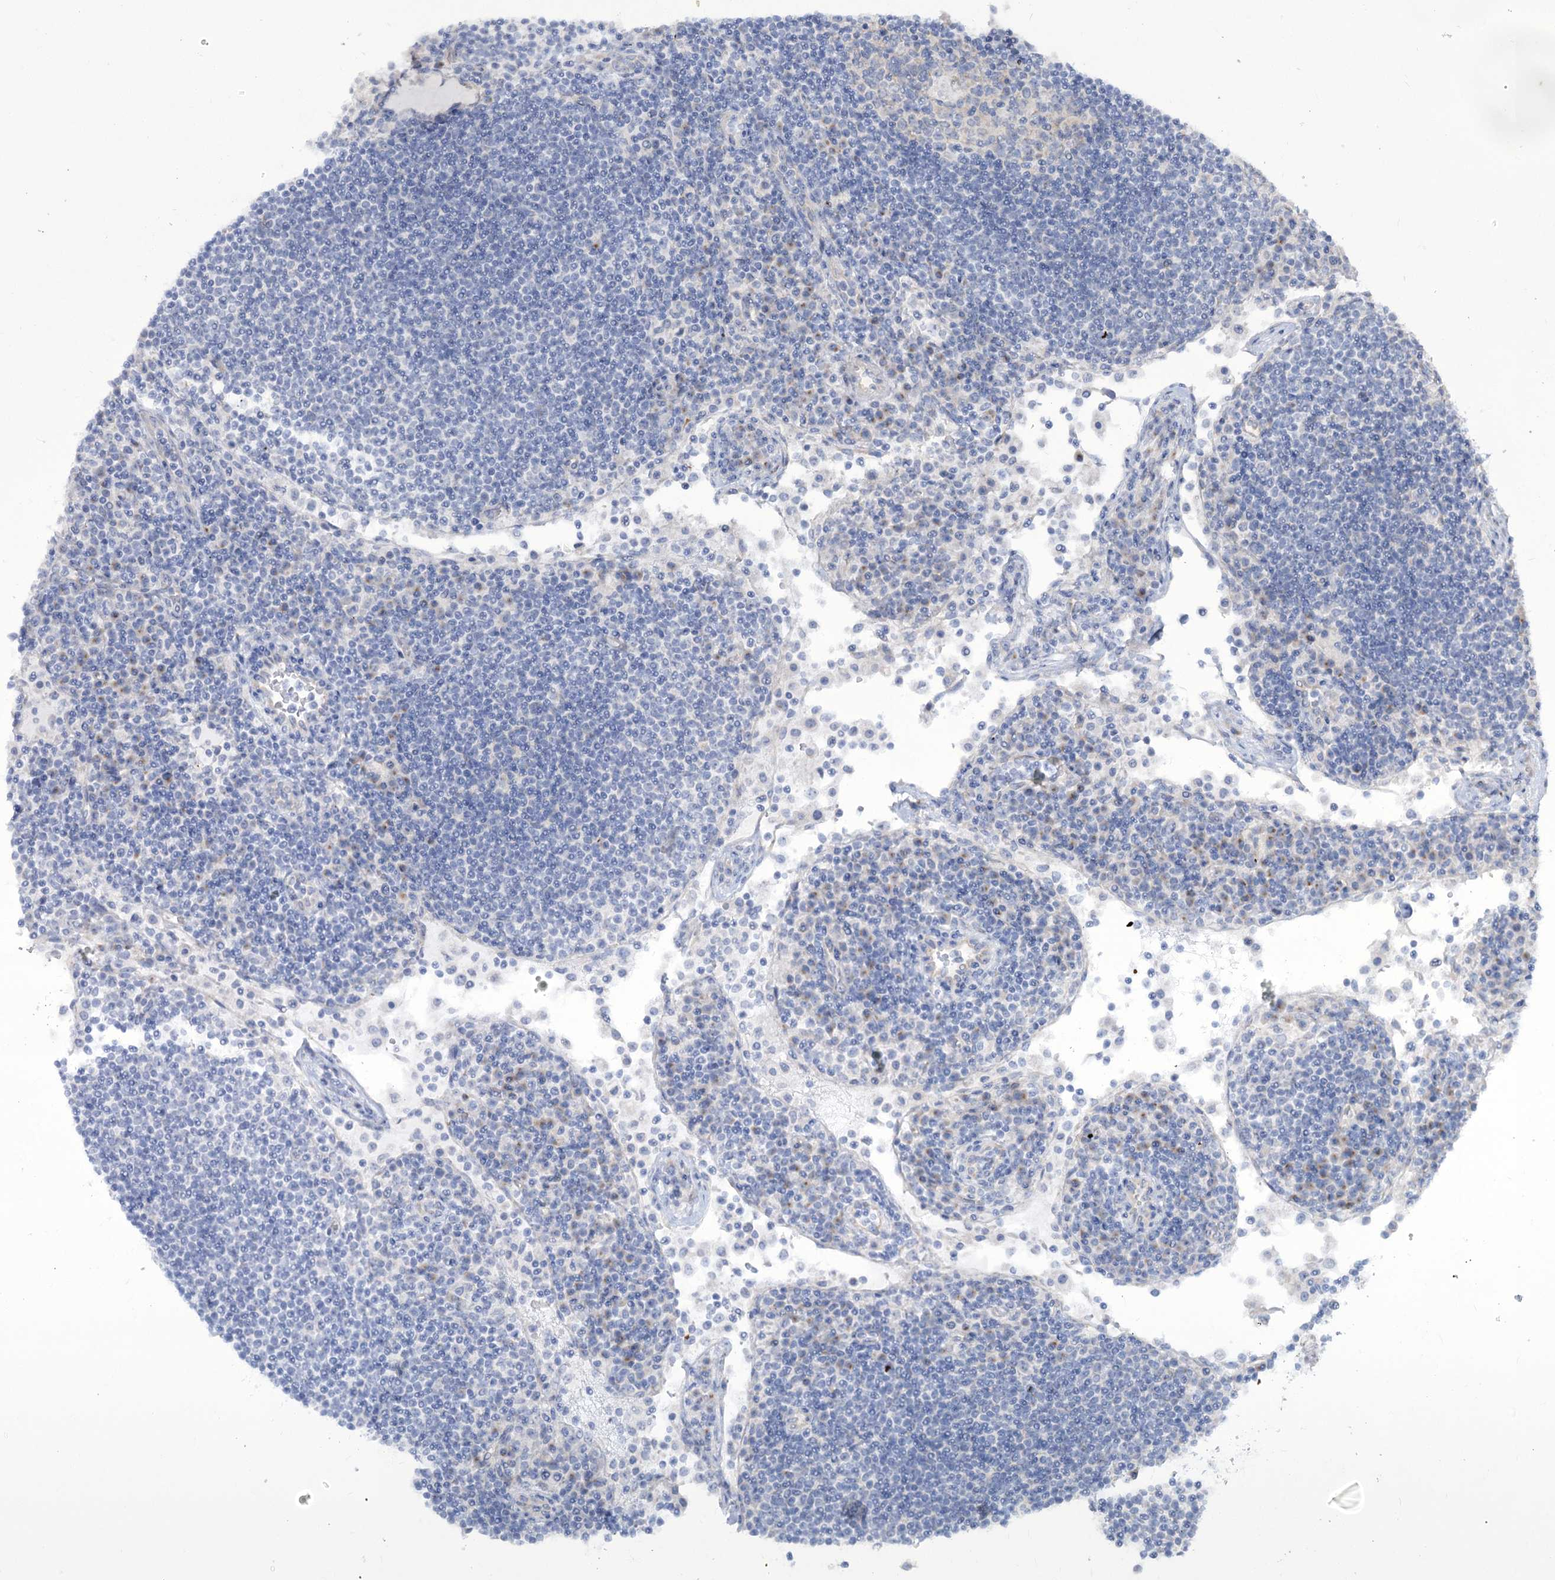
{"staining": {"intensity": "negative", "quantity": "none", "location": "none"}, "tissue": "lymph node", "cell_type": "Germinal center cells", "image_type": "normal", "snomed": [{"axis": "morphology", "description": "Normal tissue, NOS"}, {"axis": "topography", "description": "Lymph node"}], "caption": "Human lymph node stained for a protein using immunohistochemistry exhibits no expression in germinal center cells.", "gene": "SUOX", "patient": {"sex": "female", "age": 53}}